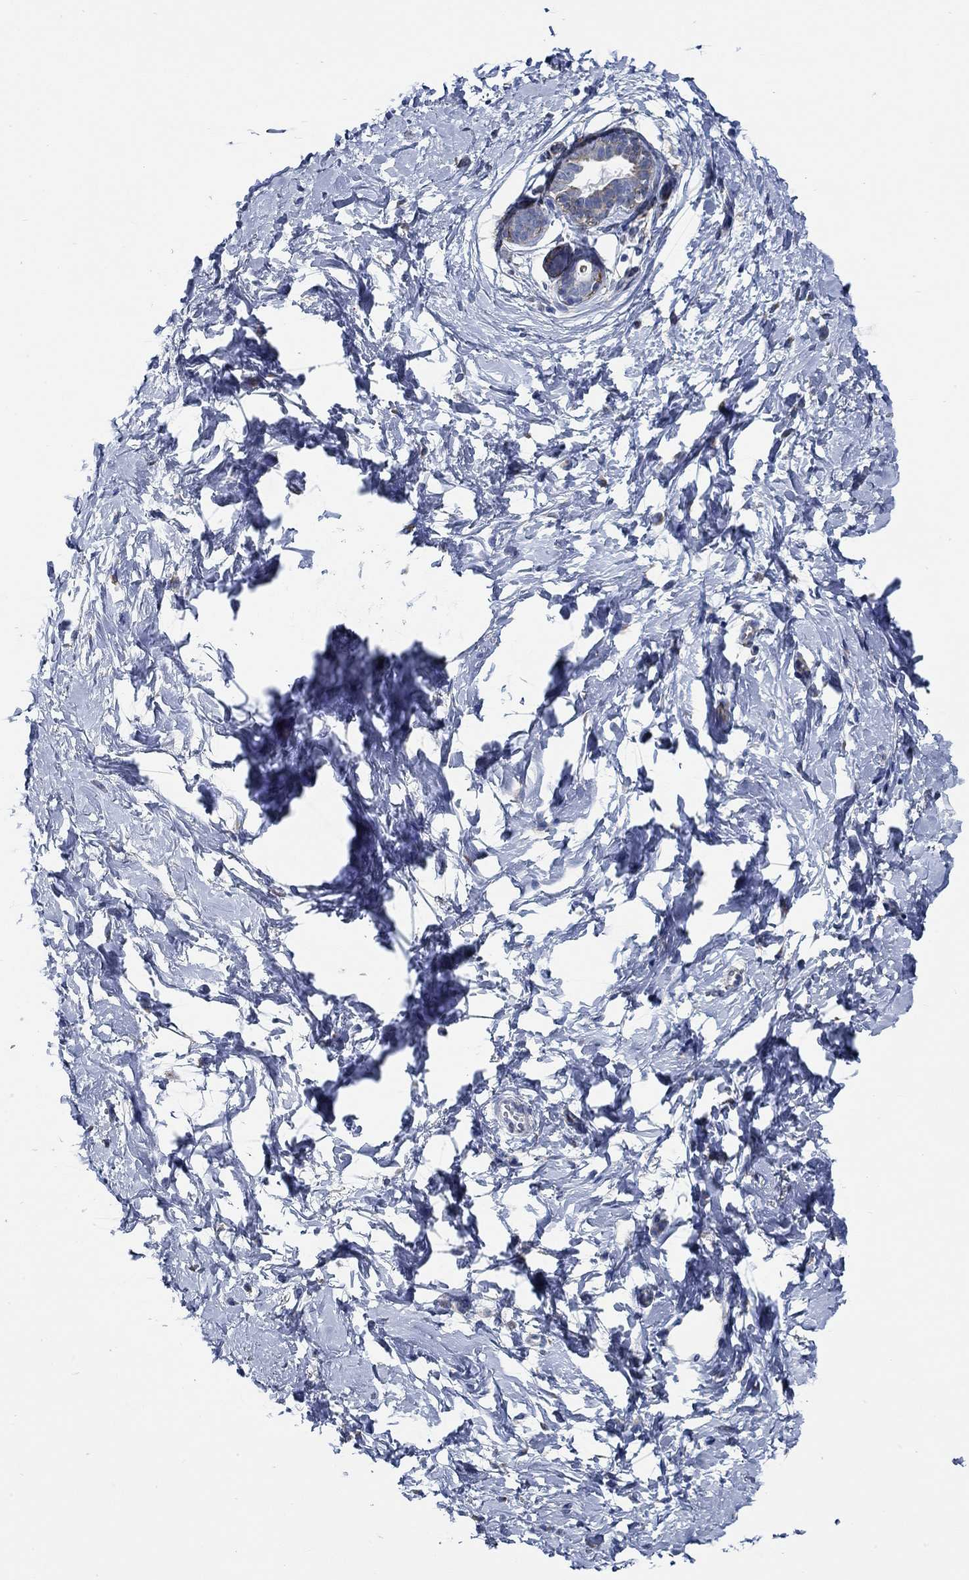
{"staining": {"intensity": "negative", "quantity": "none", "location": "none"}, "tissue": "breast", "cell_type": "Adipocytes", "image_type": "normal", "snomed": [{"axis": "morphology", "description": "Normal tissue, NOS"}, {"axis": "topography", "description": "Breast"}], "caption": "Adipocytes show no significant protein expression in unremarkable breast. (DAB immunohistochemistry, high magnification).", "gene": "HECW2", "patient": {"sex": "female", "age": 37}}